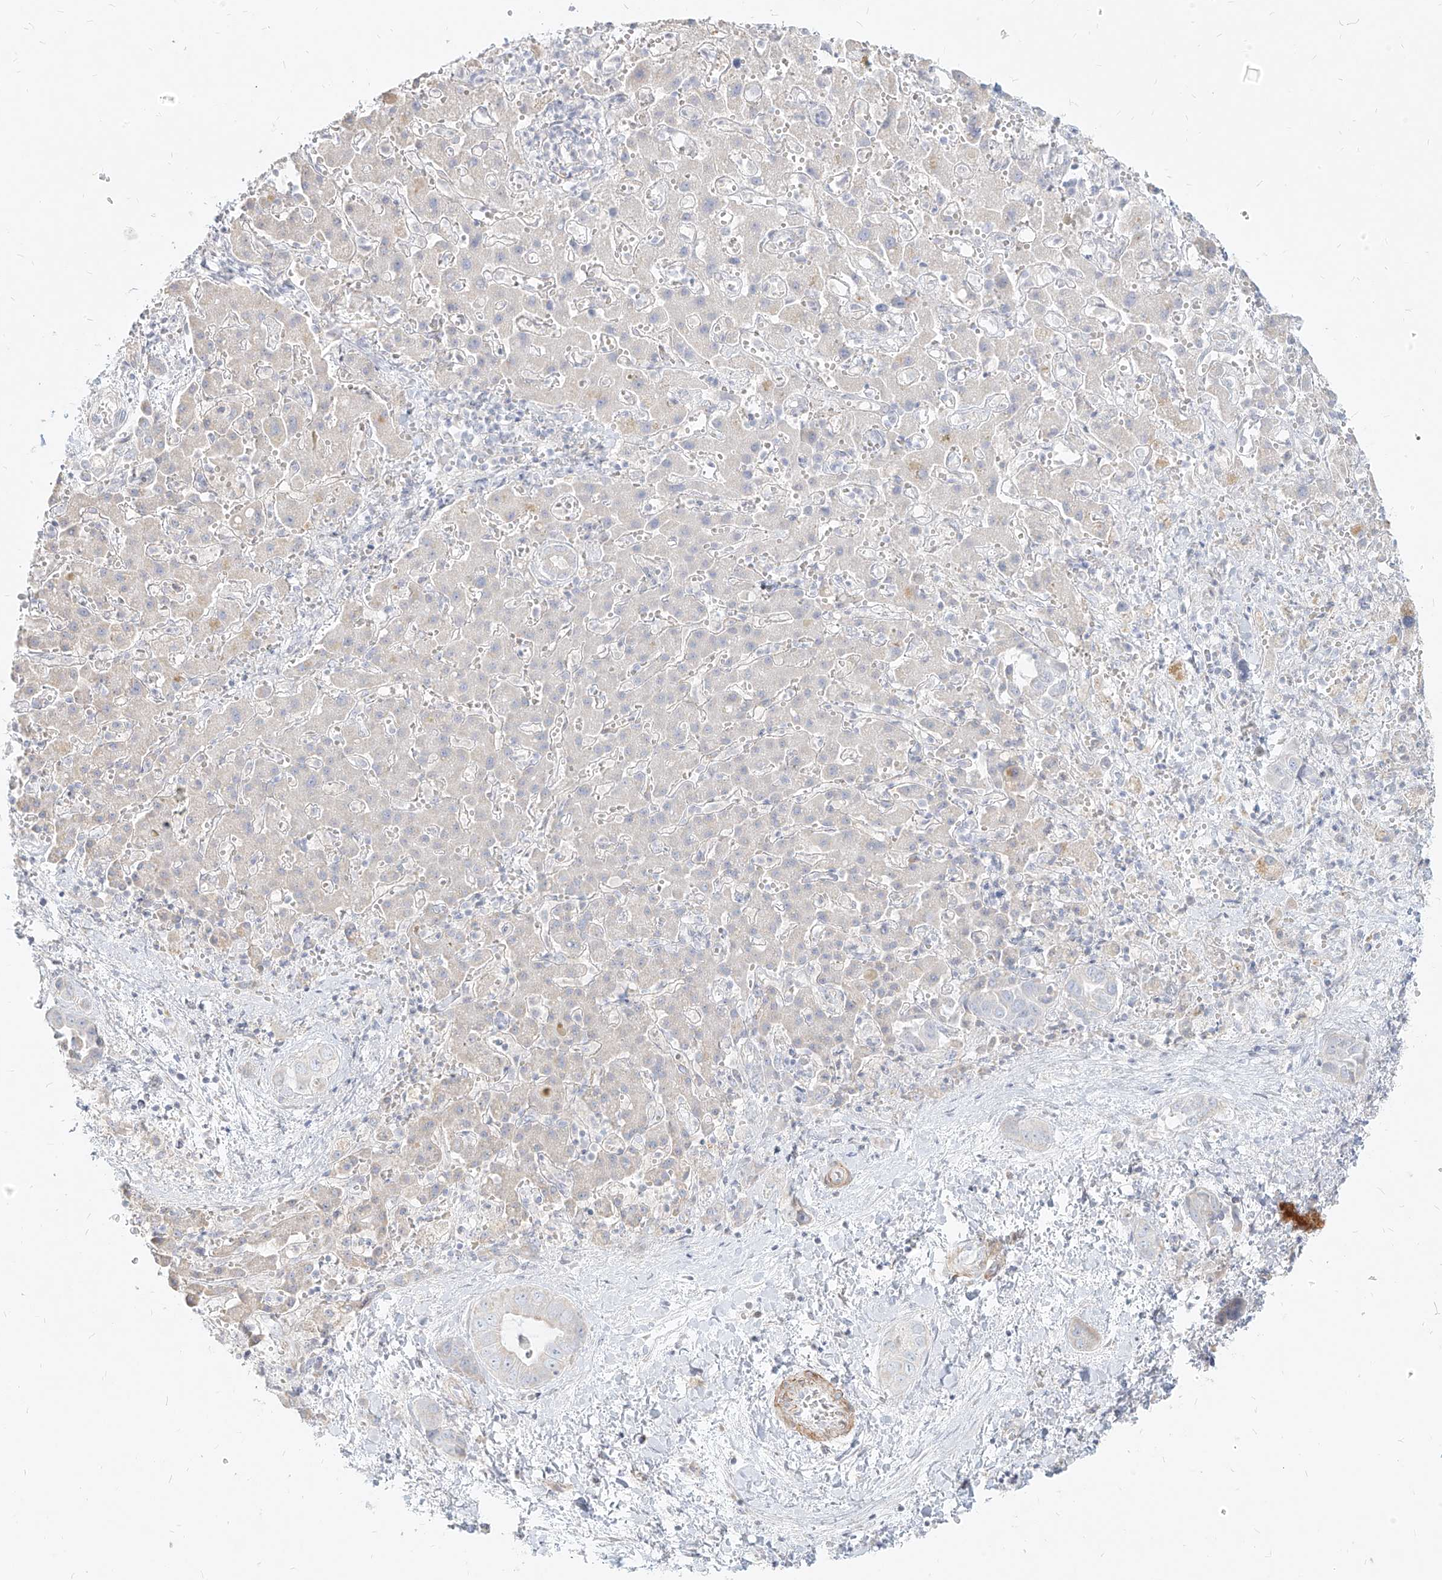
{"staining": {"intensity": "negative", "quantity": "none", "location": "none"}, "tissue": "liver cancer", "cell_type": "Tumor cells", "image_type": "cancer", "snomed": [{"axis": "morphology", "description": "Cholangiocarcinoma"}, {"axis": "topography", "description": "Liver"}], "caption": "Immunohistochemical staining of human liver cholangiocarcinoma reveals no significant positivity in tumor cells.", "gene": "ITPKB", "patient": {"sex": "female", "age": 52}}